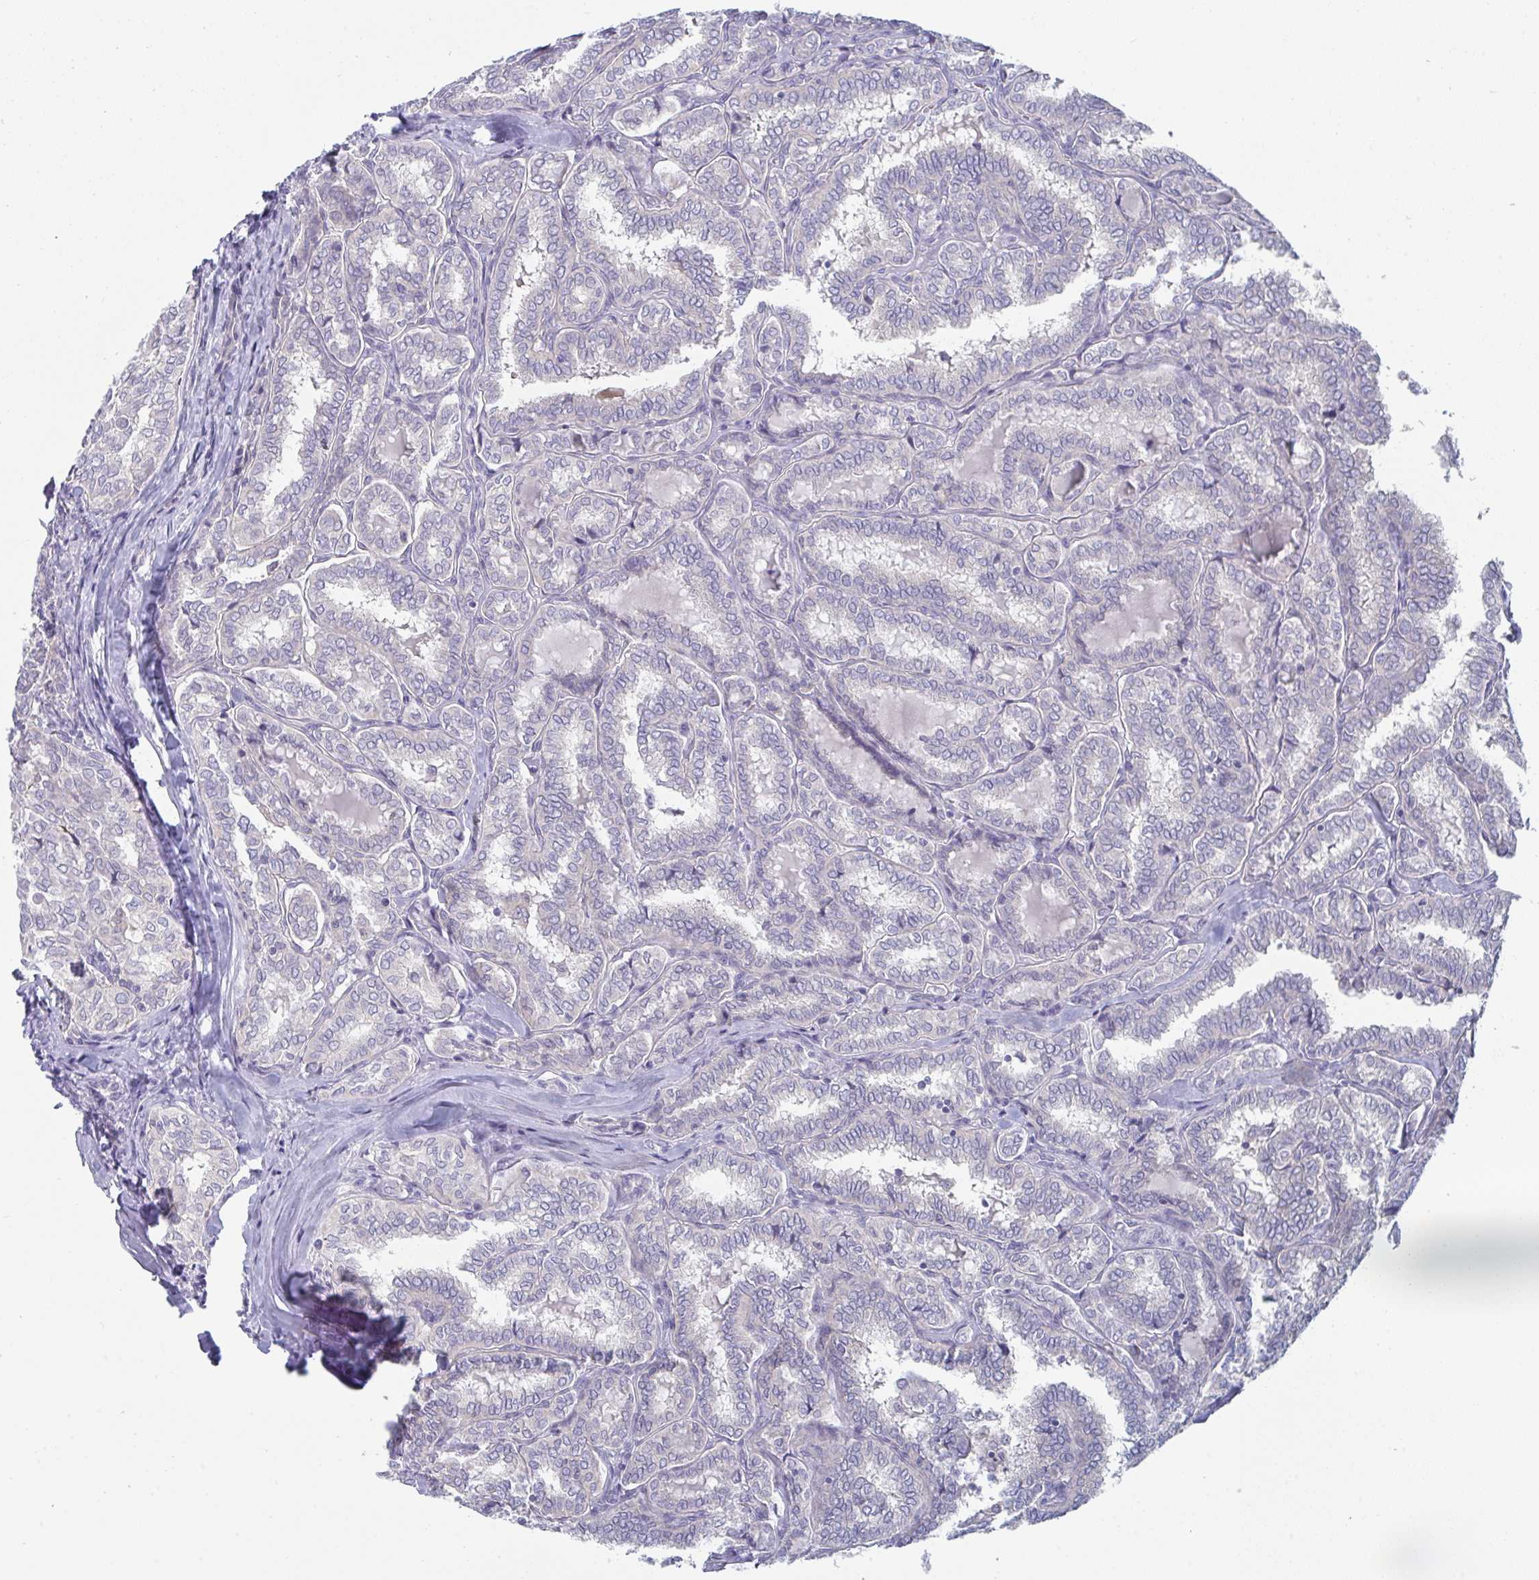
{"staining": {"intensity": "negative", "quantity": "none", "location": "none"}, "tissue": "thyroid cancer", "cell_type": "Tumor cells", "image_type": "cancer", "snomed": [{"axis": "morphology", "description": "Papillary adenocarcinoma, NOS"}, {"axis": "topography", "description": "Thyroid gland"}], "caption": "Immunohistochemistry histopathology image of thyroid papillary adenocarcinoma stained for a protein (brown), which shows no expression in tumor cells.", "gene": "PTPRD", "patient": {"sex": "female", "age": 30}}